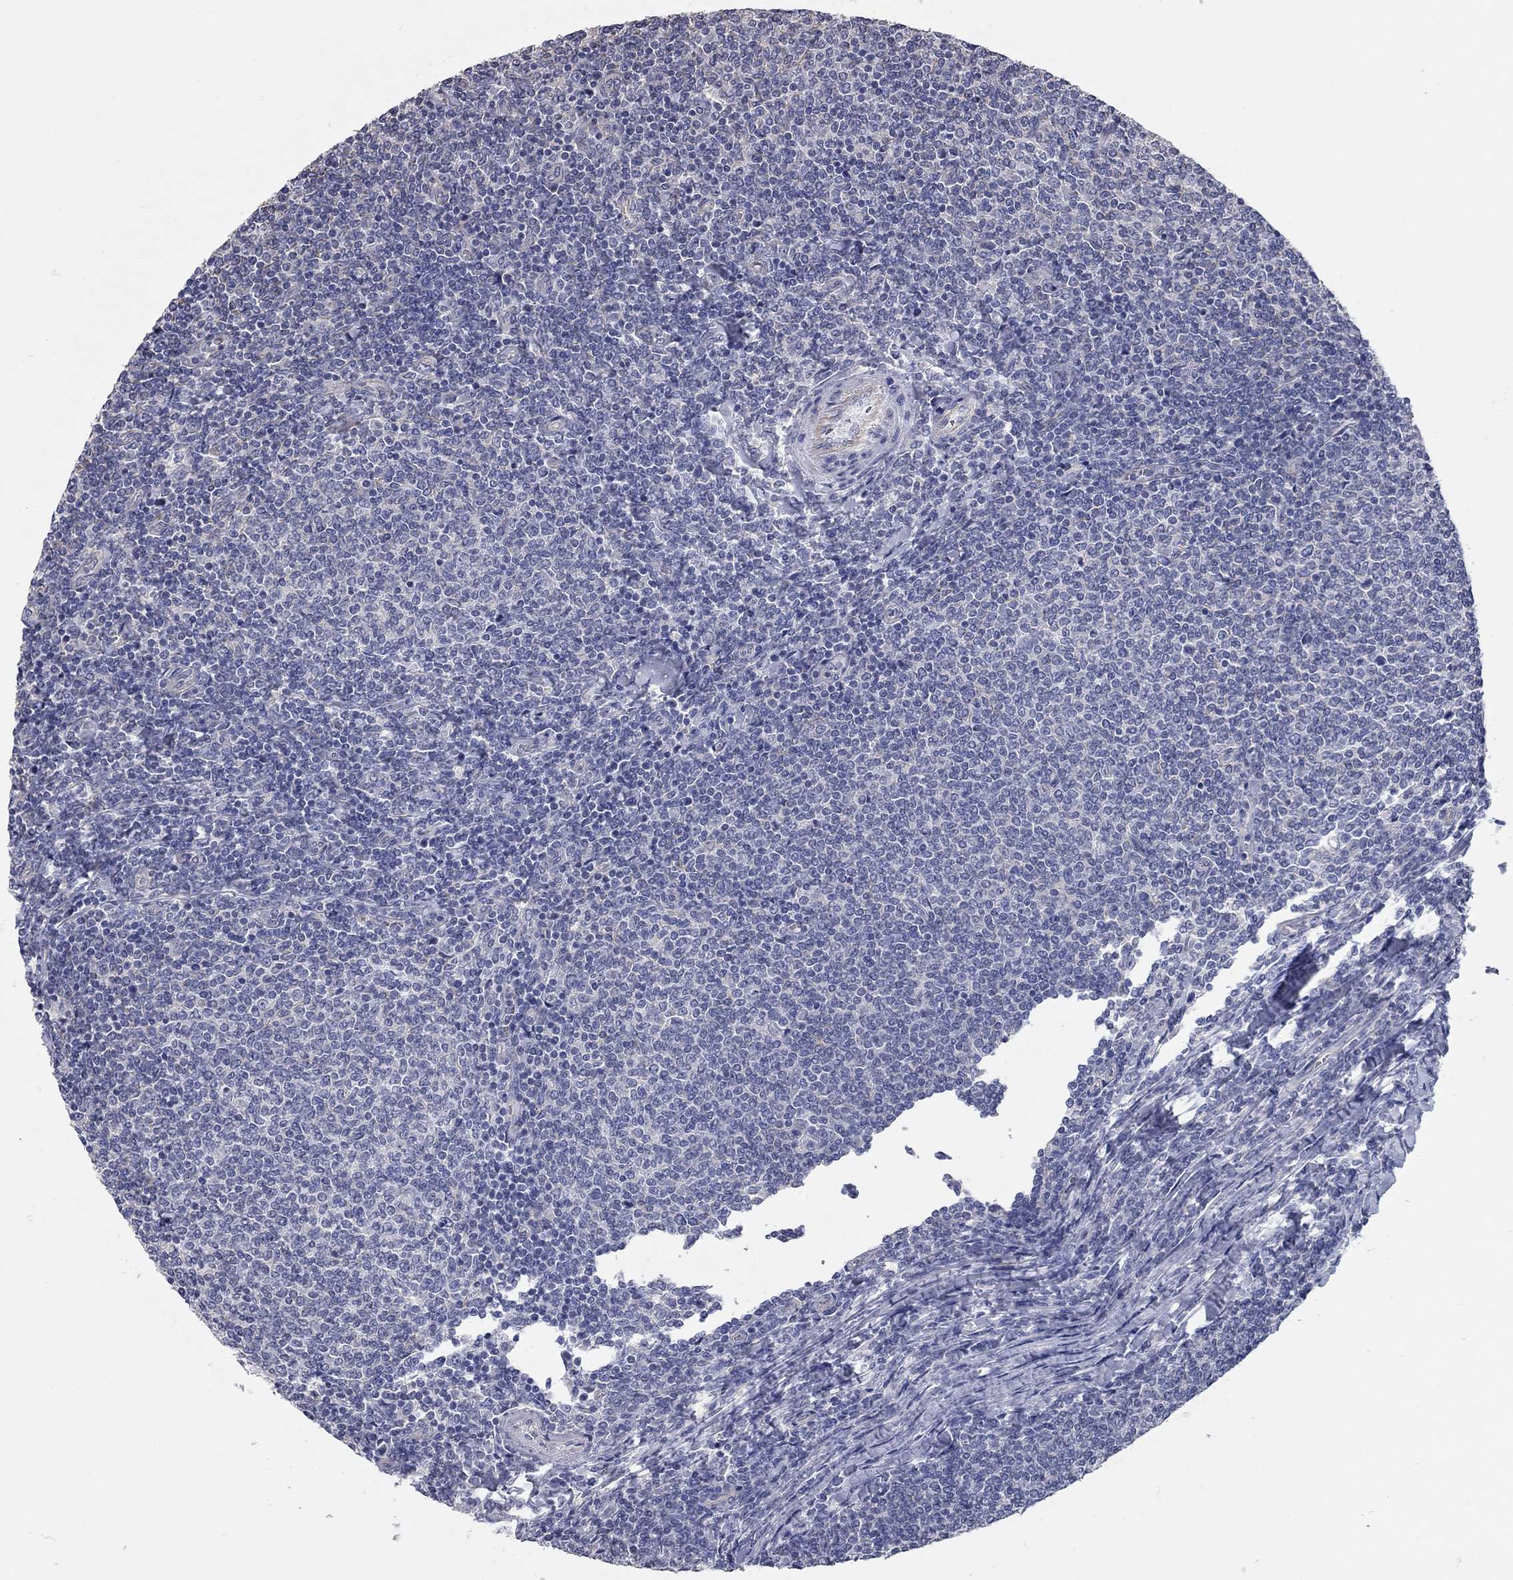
{"staining": {"intensity": "negative", "quantity": "none", "location": "none"}, "tissue": "lymphoma", "cell_type": "Tumor cells", "image_type": "cancer", "snomed": [{"axis": "morphology", "description": "Malignant lymphoma, non-Hodgkin's type, Low grade"}, {"axis": "topography", "description": "Lymph node"}], "caption": "Tumor cells show no significant expression in lymphoma. (IHC, brightfield microscopy, high magnification).", "gene": "C10orf90", "patient": {"sex": "male", "age": 52}}